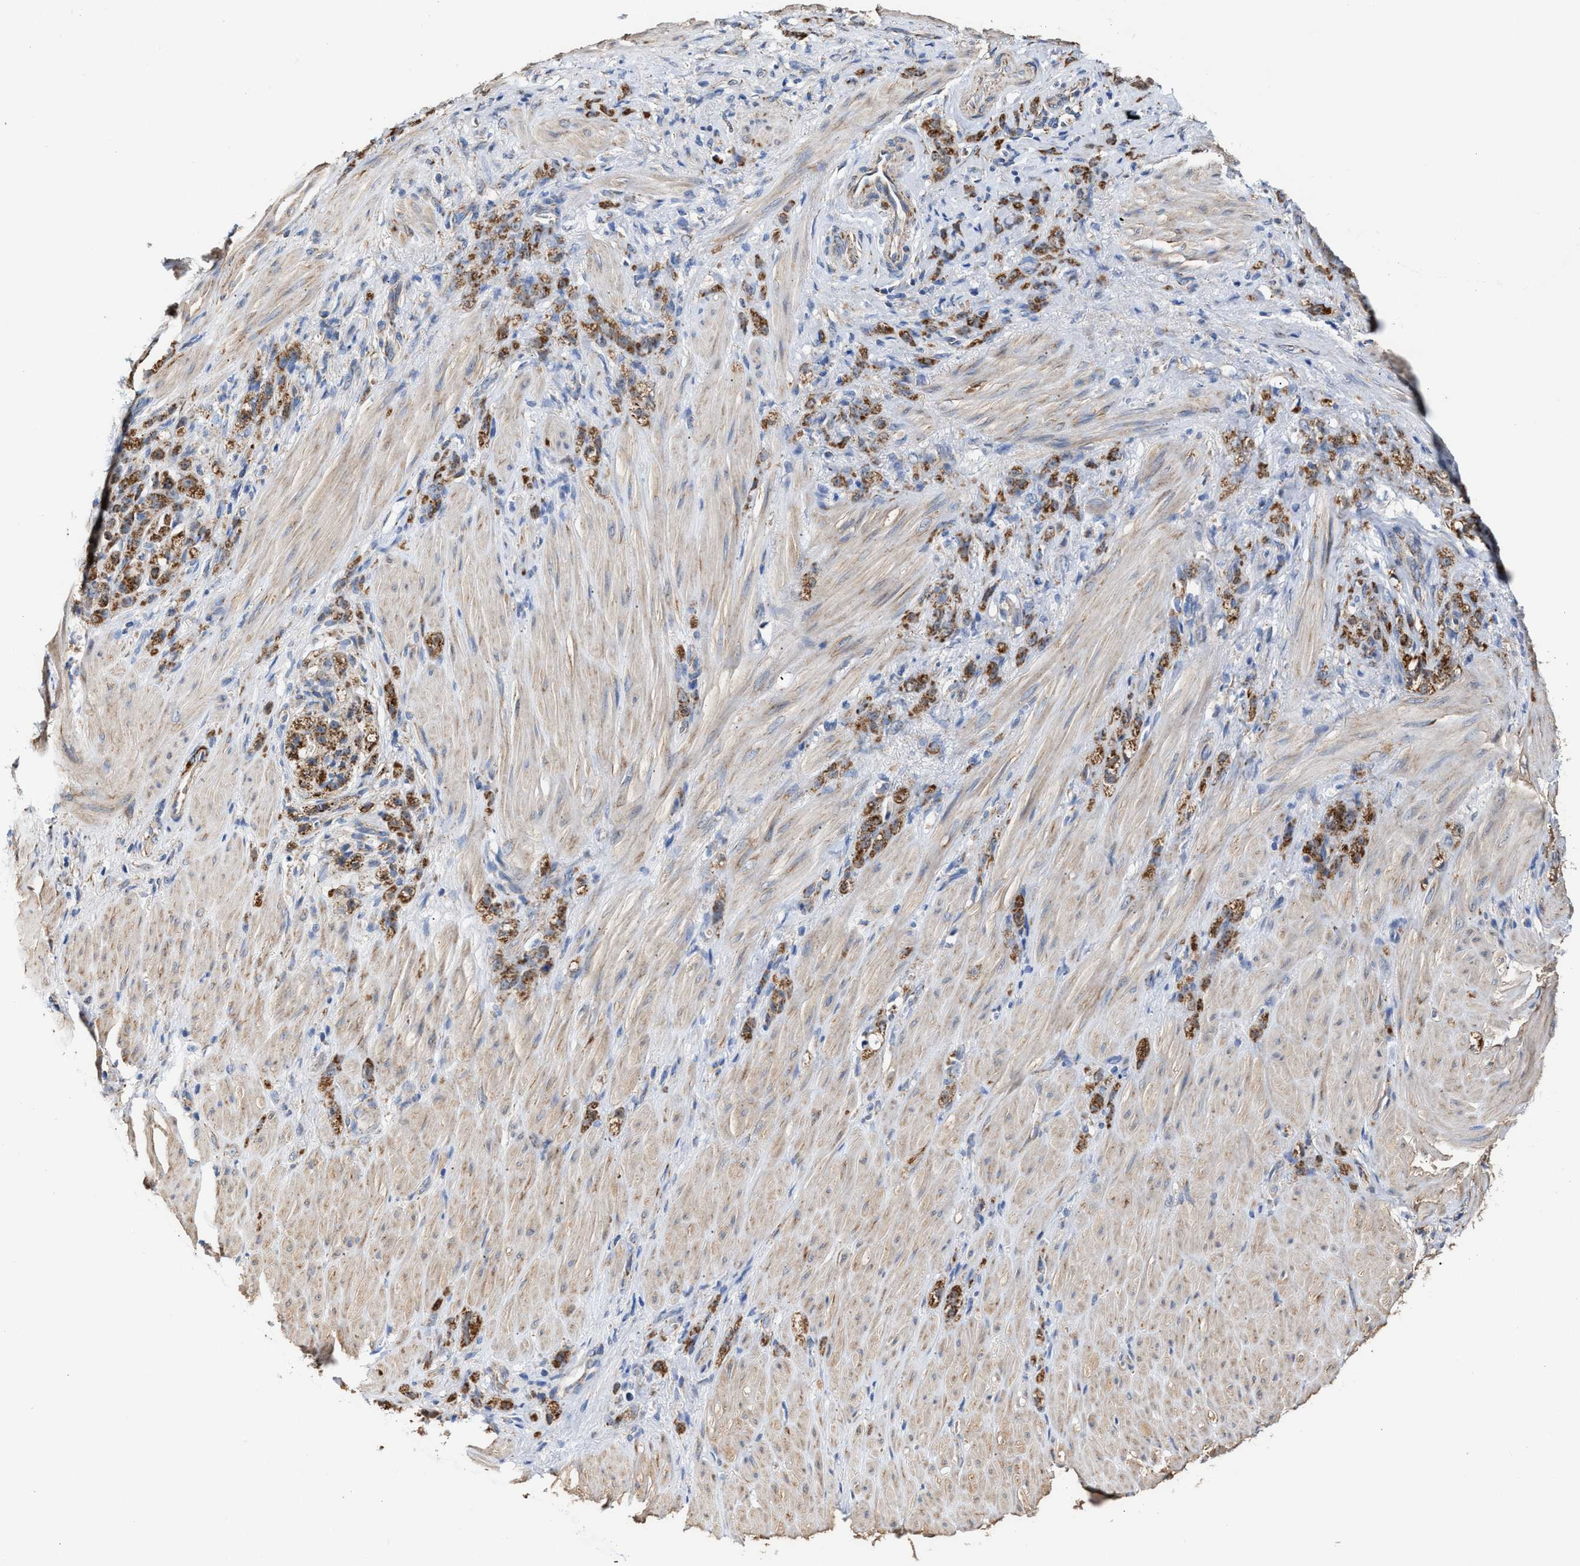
{"staining": {"intensity": "moderate", "quantity": ">75%", "location": "cytoplasmic/membranous"}, "tissue": "stomach cancer", "cell_type": "Tumor cells", "image_type": "cancer", "snomed": [{"axis": "morphology", "description": "Normal tissue, NOS"}, {"axis": "morphology", "description": "Adenocarcinoma, NOS"}, {"axis": "topography", "description": "Stomach"}], "caption": "Adenocarcinoma (stomach) stained with IHC demonstrates moderate cytoplasmic/membranous staining in approximately >75% of tumor cells.", "gene": "MECR", "patient": {"sex": "male", "age": 82}}